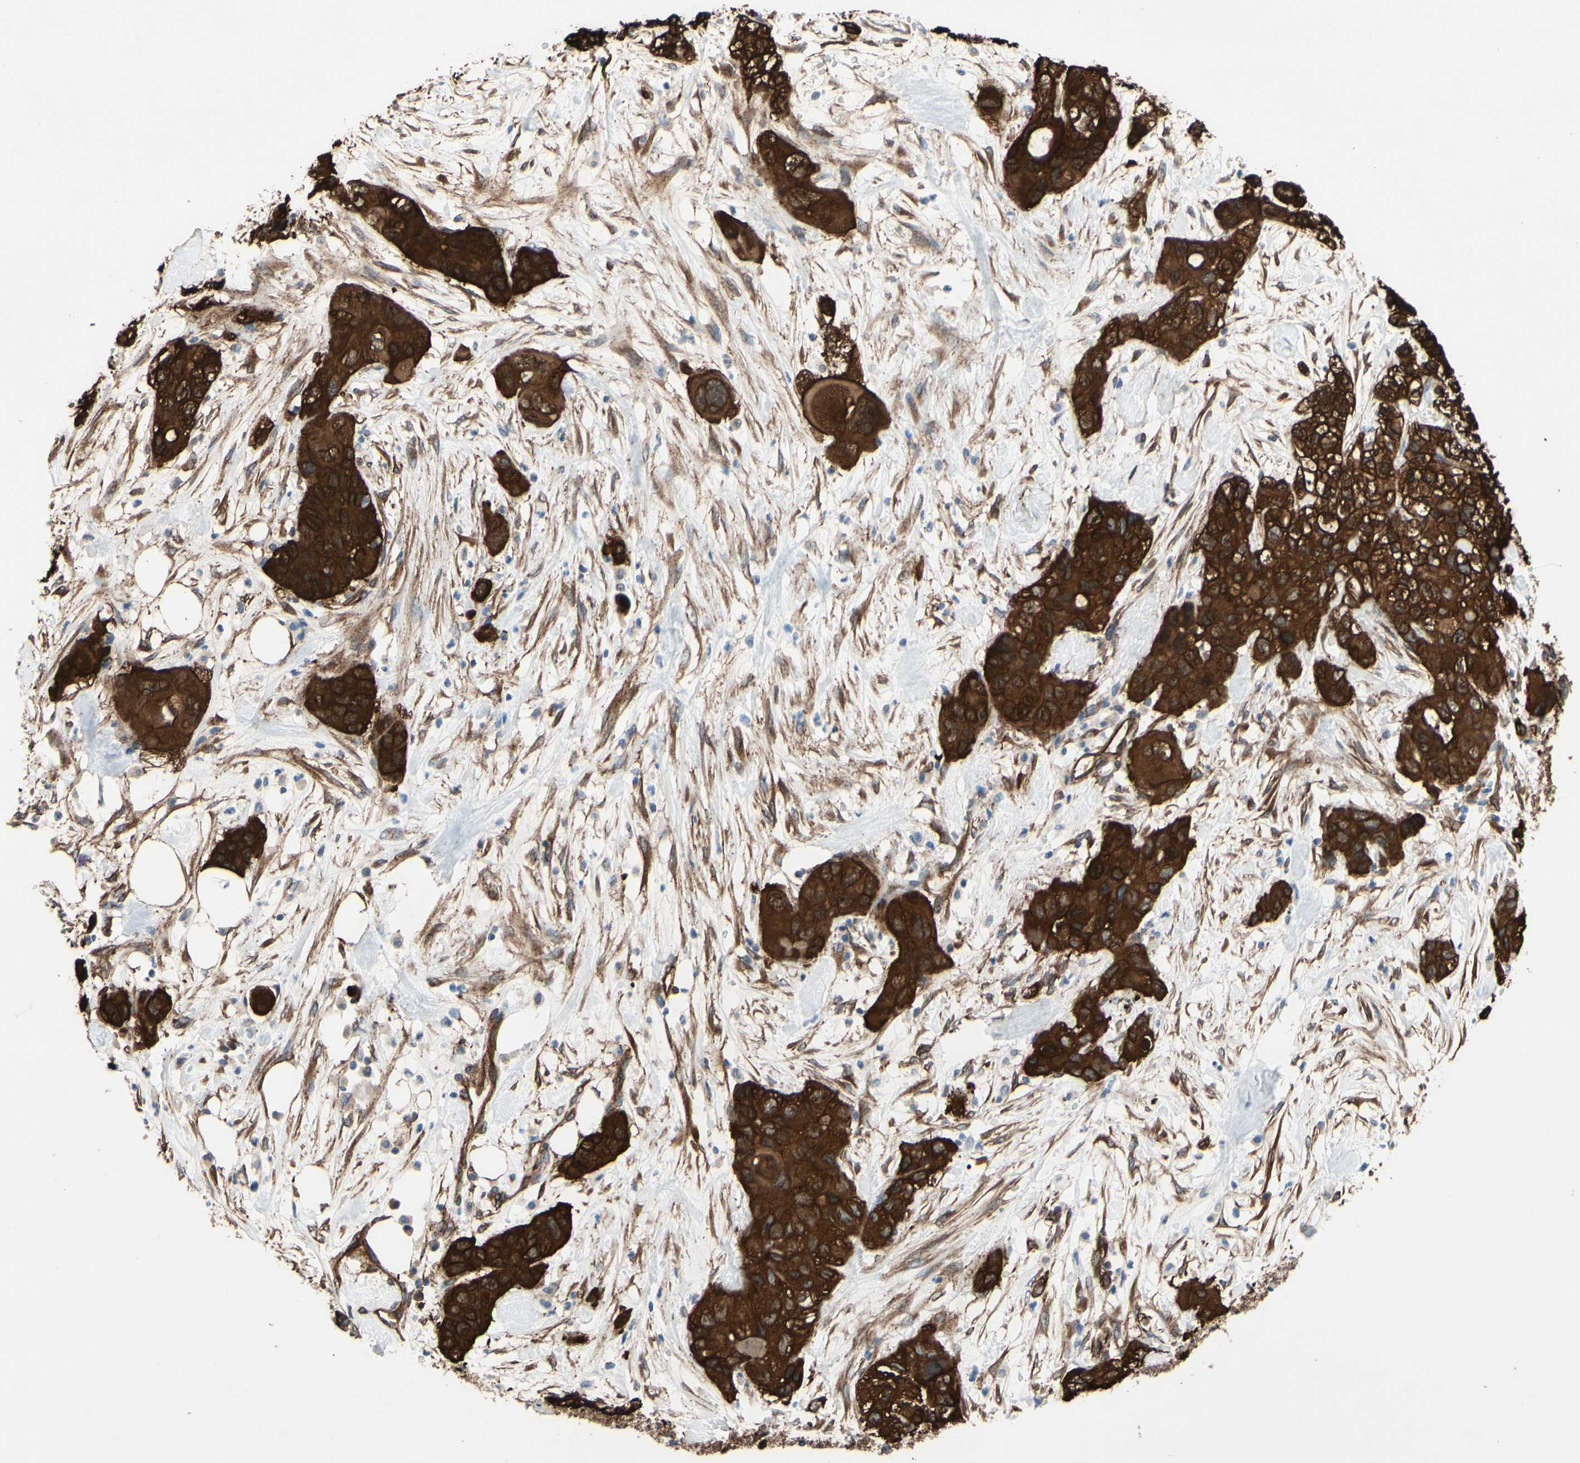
{"staining": {"intensity": "strong", "quantity": ">75%", "location": "cytoplasmic/membranous"}, "tissue": "pancreatic cancer", "cell_type": "Tumor cells", "image_type": "cancer", "snomed": [{"axis": "morphology", "description": "Adenocarcinoma, NOS"}, {"axis": "topography", "description": "Pancreas"}], "caption": "An image of human pancreatic cancer (adenocarcinoma) stained for a protein demonstrates strong cytoplasmic/membranous brown staining in tumor cells. (Brightfield microscopy of DAB IHC at high magnification).", "gene": "CTTNBP2", "patient": {"sex": "female", "age": 71}}